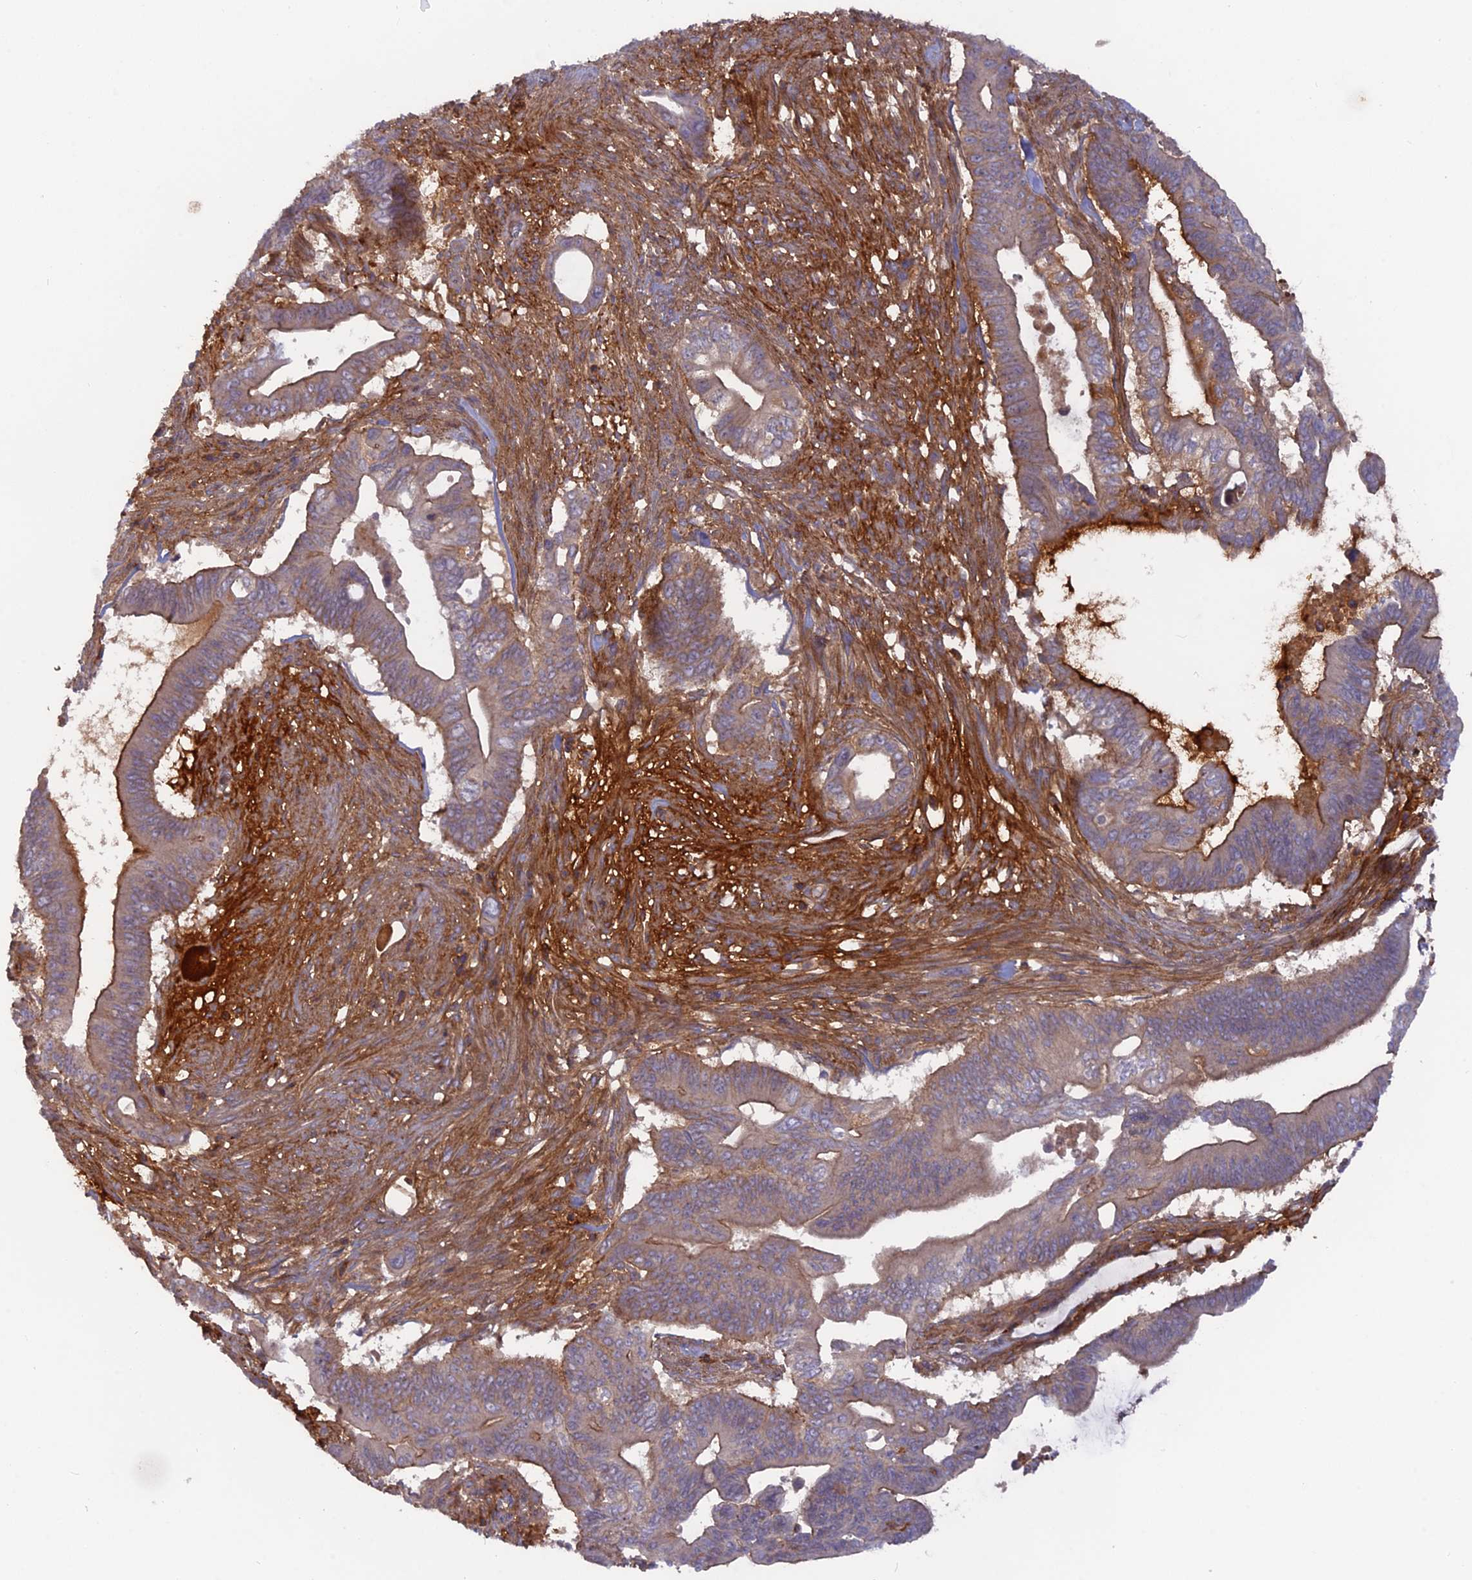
{"staining": {"intensity": "moderate", "quantity": "<25%", "location": "cytoplasmic/membranous"}, "tissue": "pancreatic cancer", "cell_type": "Tumor cells", "image_type": "cancer", "snomed": [{"axis": "morphology", "description": "Adenocarcinoma, NOS"}, {"axis": "topography", "description": "Pancreas"}], "caption": "Immunohistochemical staining of human pancreatic cancer (adenocarcinoma) shows low levels of moderate cytoplasmic/membranous protein staining in approximately <25% of tumor cells. (Brightfield microscopy of DAB IHC at high magnification).", "gene": "CPNE7", "patient": {"sex": "male", "age": 68}}